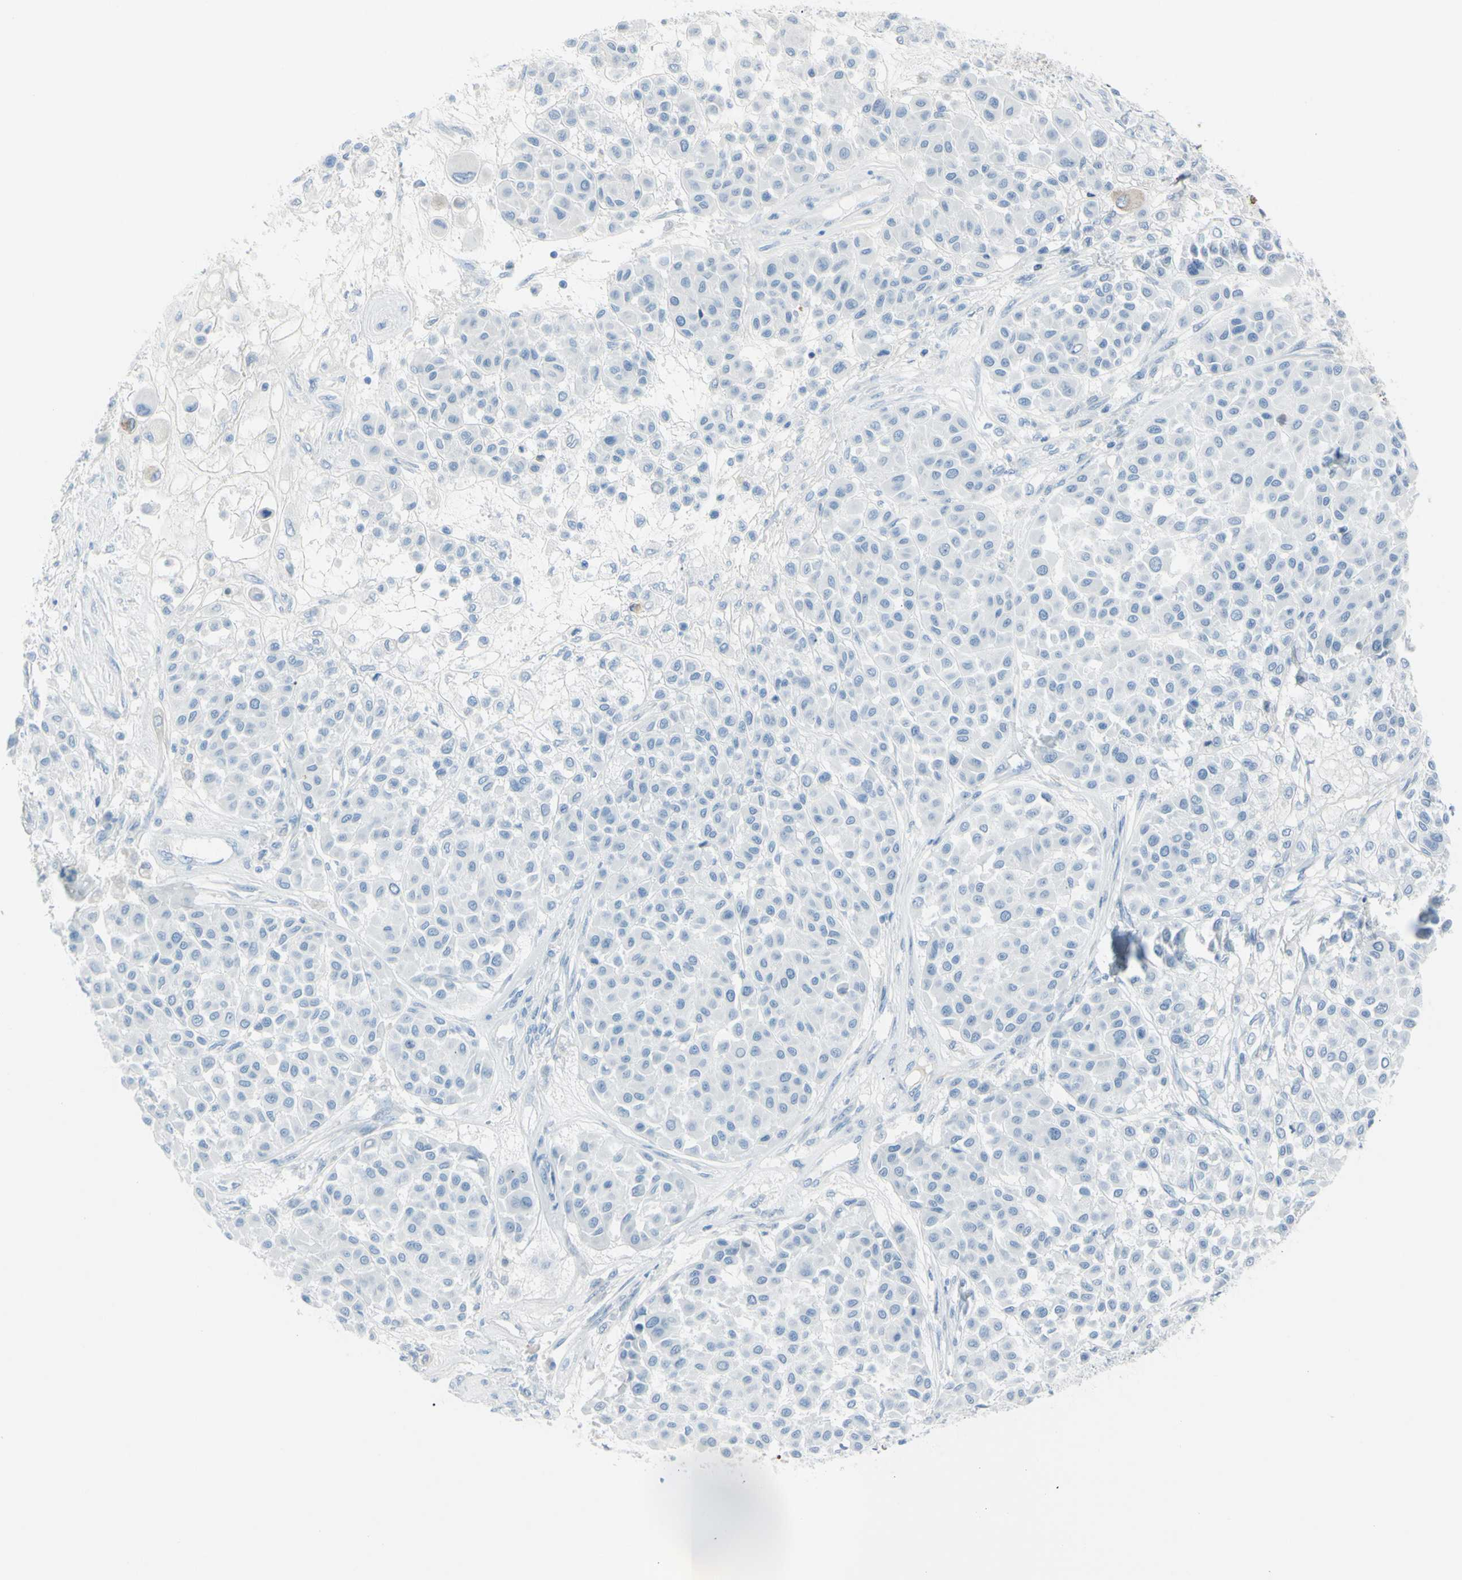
{"staining": {"intensity": "negative", "quantity": "none", "location": "none"}, "tissue": "melanoma", "cell_type": "Tumor cells", "image_type": "cancer", "snomed": [{"axis": "morphology", "description": "Malignant melanoma, Metastatic site"}, {"axis": "topography", "description": "Soft tissue"}], "caption": "Immunohistochemical staining of human melanoma exhibits no significant expression in tumor cells.", "gene": "TFPI2", "patient": {"sex": "male", "age": 41}}